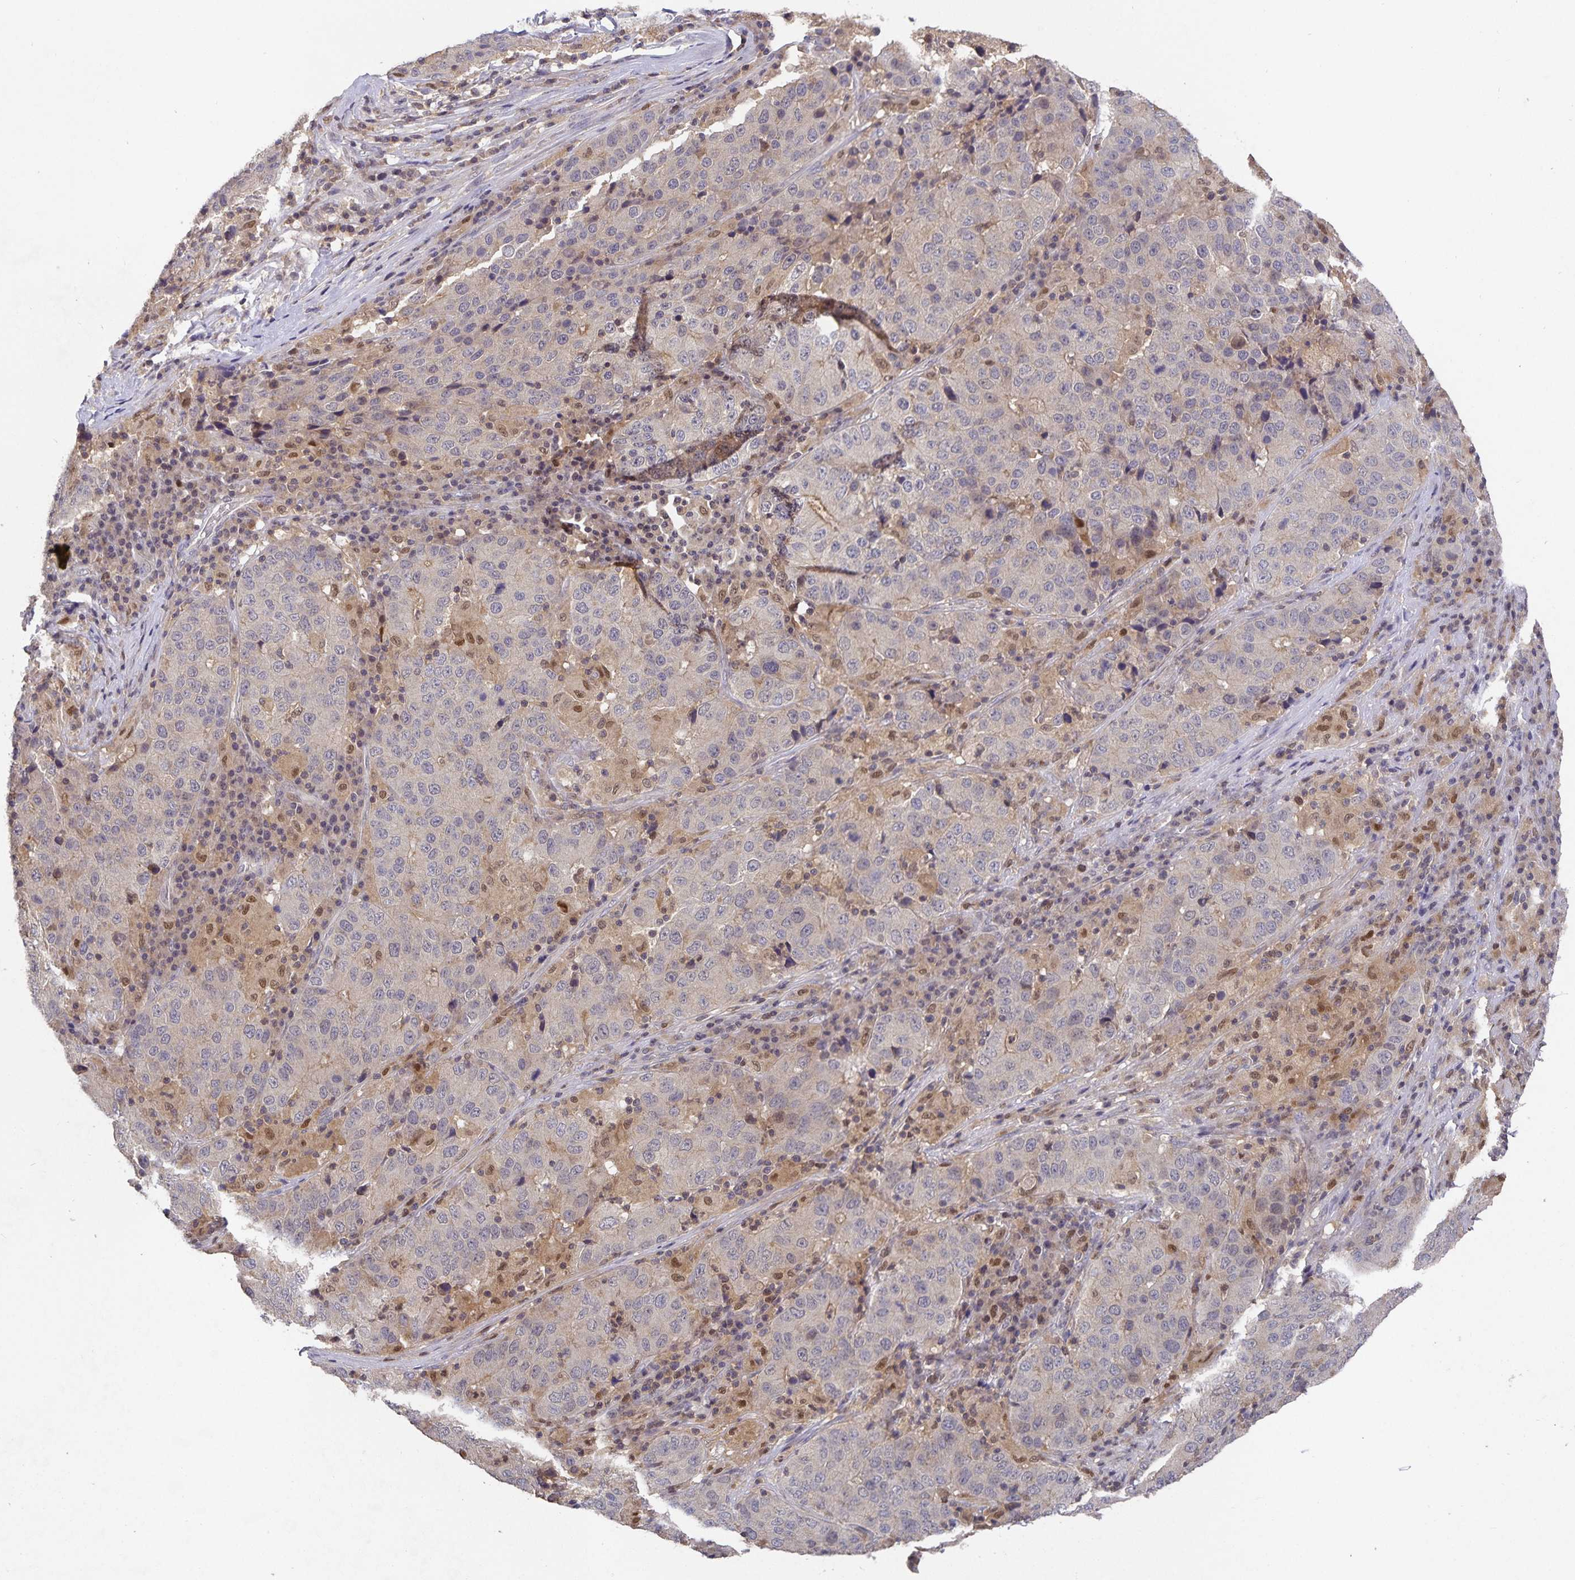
{"staining": {"intensity": "negative", "quantity": "none", "location": "none"}, "tissue": "stomach cancer", "cell_type": "Tumor cells", "image_type": "cancer", "snomed": [{"axis": "morphology", "description": "Adenocarcinoma, NOS"}, {"axis": "topography", "description": "Stomach"}], "caption": "A photomicrograph of stomach cancer stained for a protein shows no brown staining in tumor cells.", "gene": "HEPN1", "patient": {"sex": "male", "age": 71}}